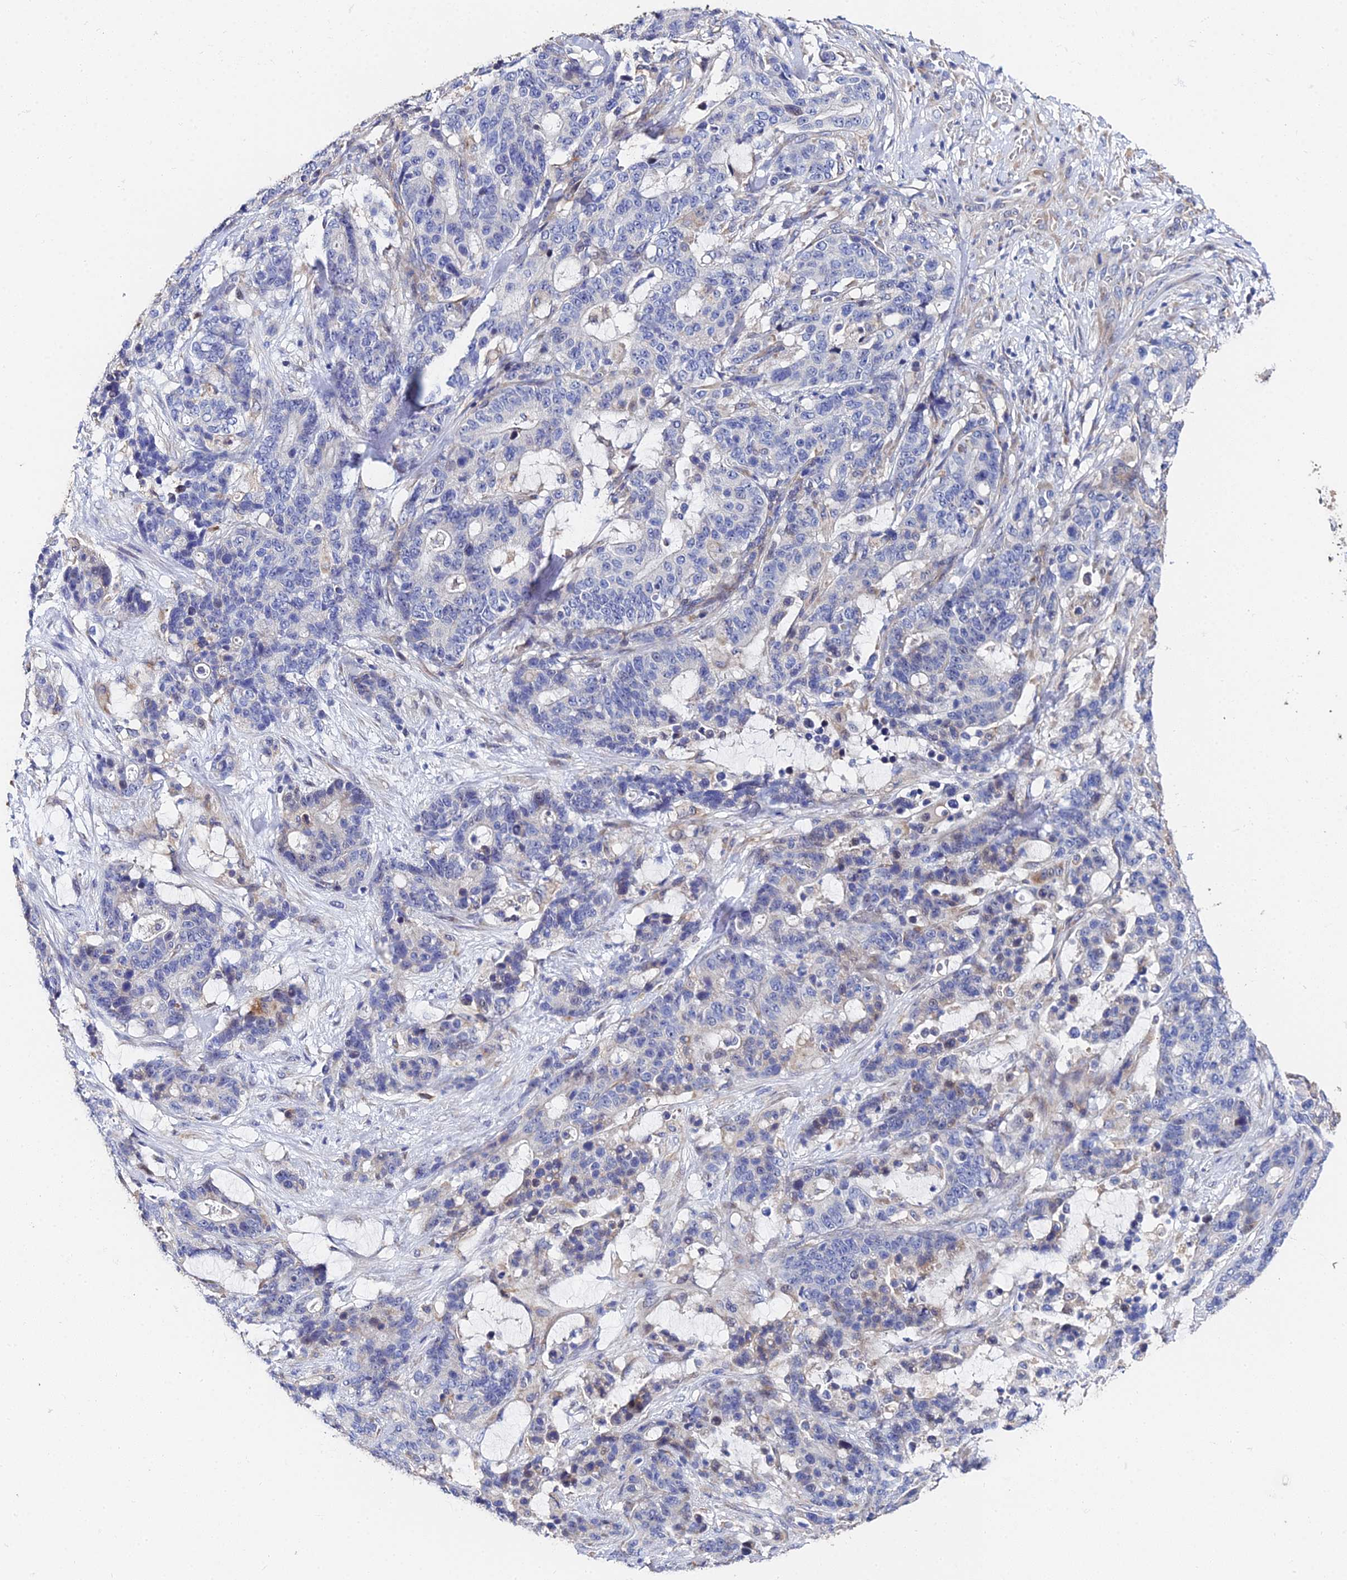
{"staining": {"intensity": "negative", "quantity": "none", "location": "none"}, "tissue": "stomach cancer", "cell_type": "Tumor cells", "image_type": "cancer", "snomed": [{"axis": "morphology", "description": "Normal tissue, NOS"}, {"axis": "morphology", "description": "Adenocarcinoma, NOS"}, {"axis": "topography", "description": "Stomach"}], "caption": "A histopathology image of human stomach adenocarcinoma is negative for staining in tumor cells.", "gene": "ENSG00000268674", "patient": {"sex": "female", "age": 64}}